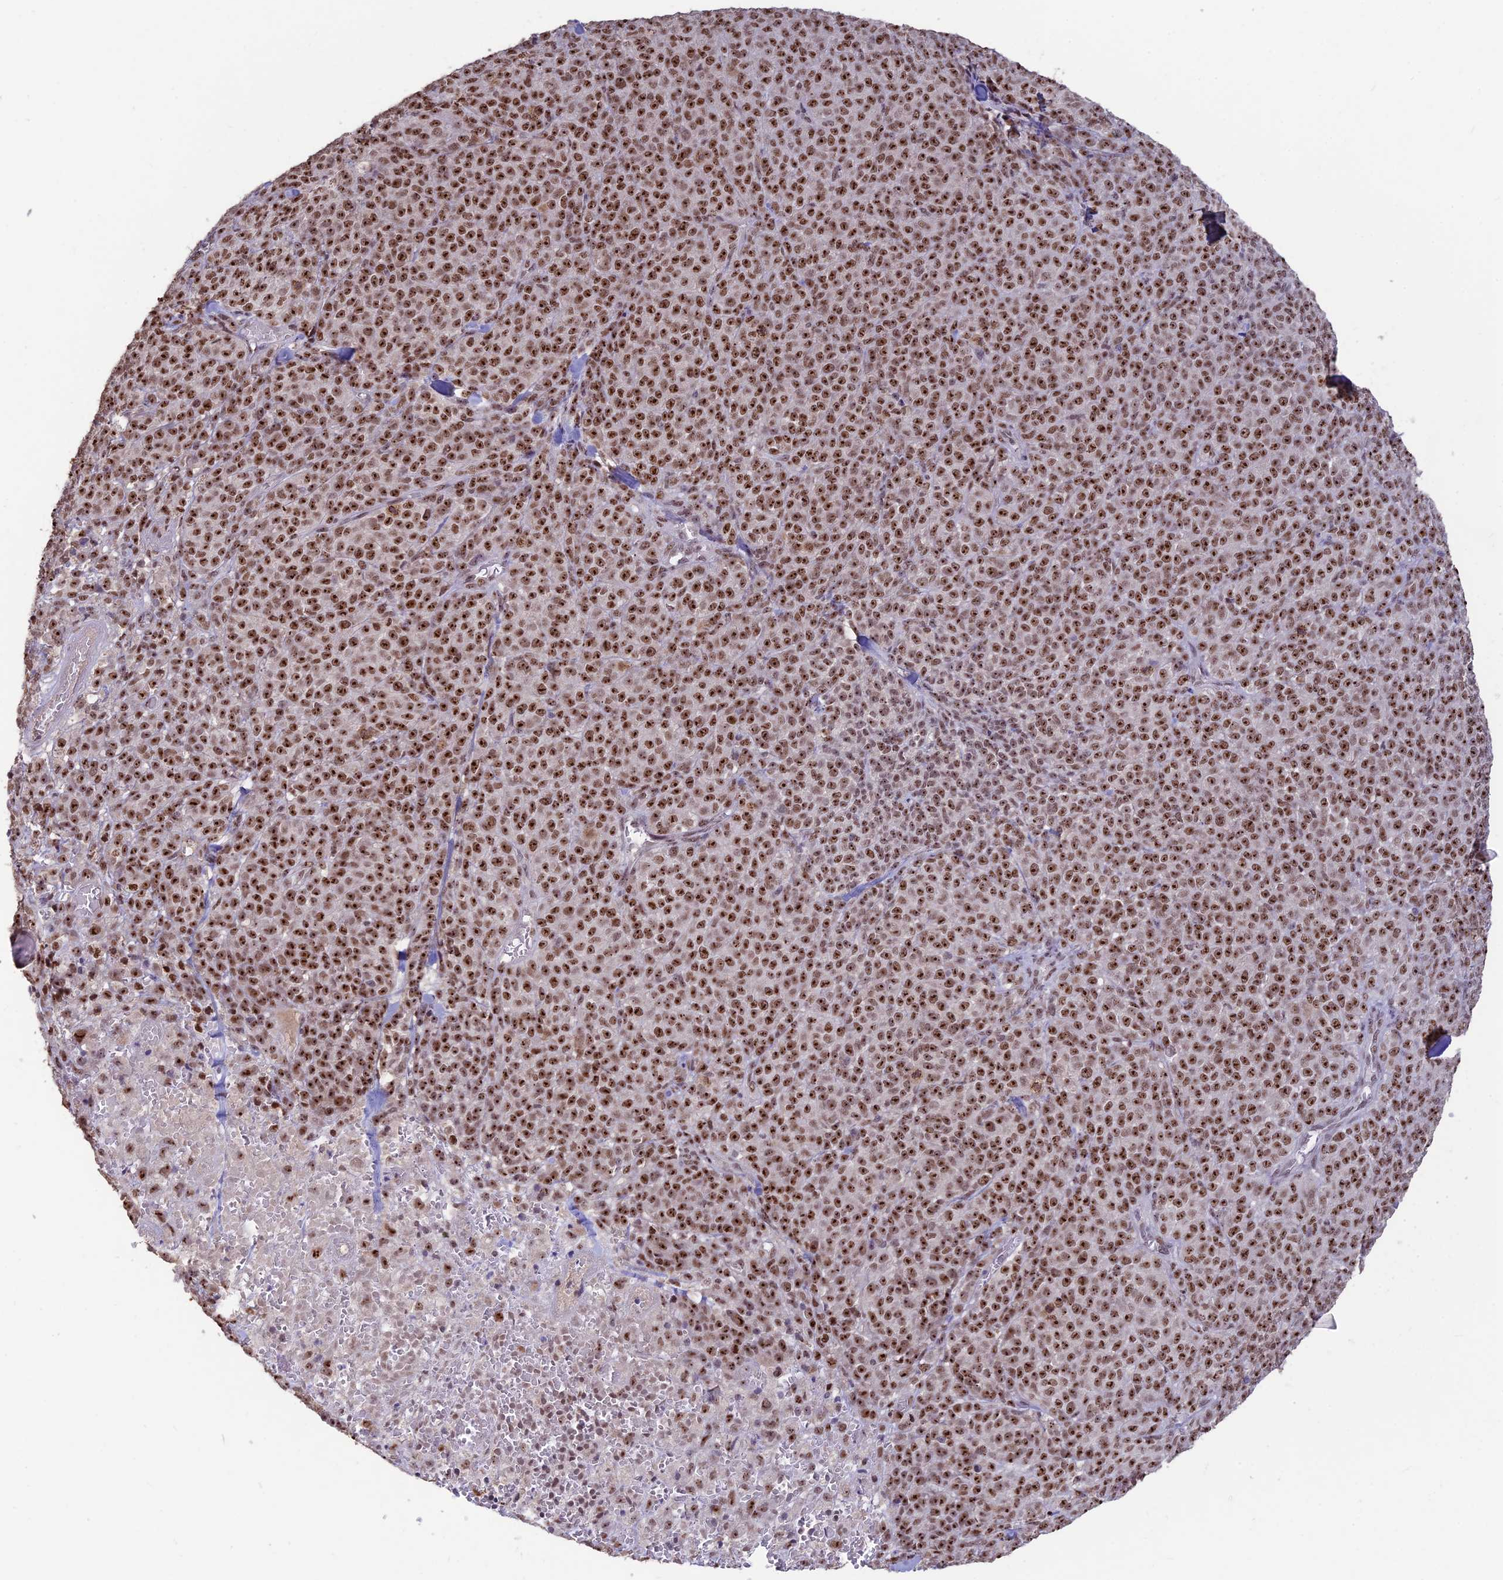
{"staining": {"intensity": "strong", "quantity": ">75%", "location": "nuclear"}, "tissue": "melanoma", "cell_type": "Tumor cells", "image_type": "cancer", "snomed": [{"axis": "morphology", "description": "Normal tissue, NOS"}, {"axis": "morphology", "description": "Malignant melanoma, NOS"}, {"axis": "topography", "description": "Skin"}], "caption": "Protein staining displays strong nuclear expression in about >75% of tumor cells in melanoma.", "gene": "POLR1G", "patient": {"sex": "female", "age": 34}}